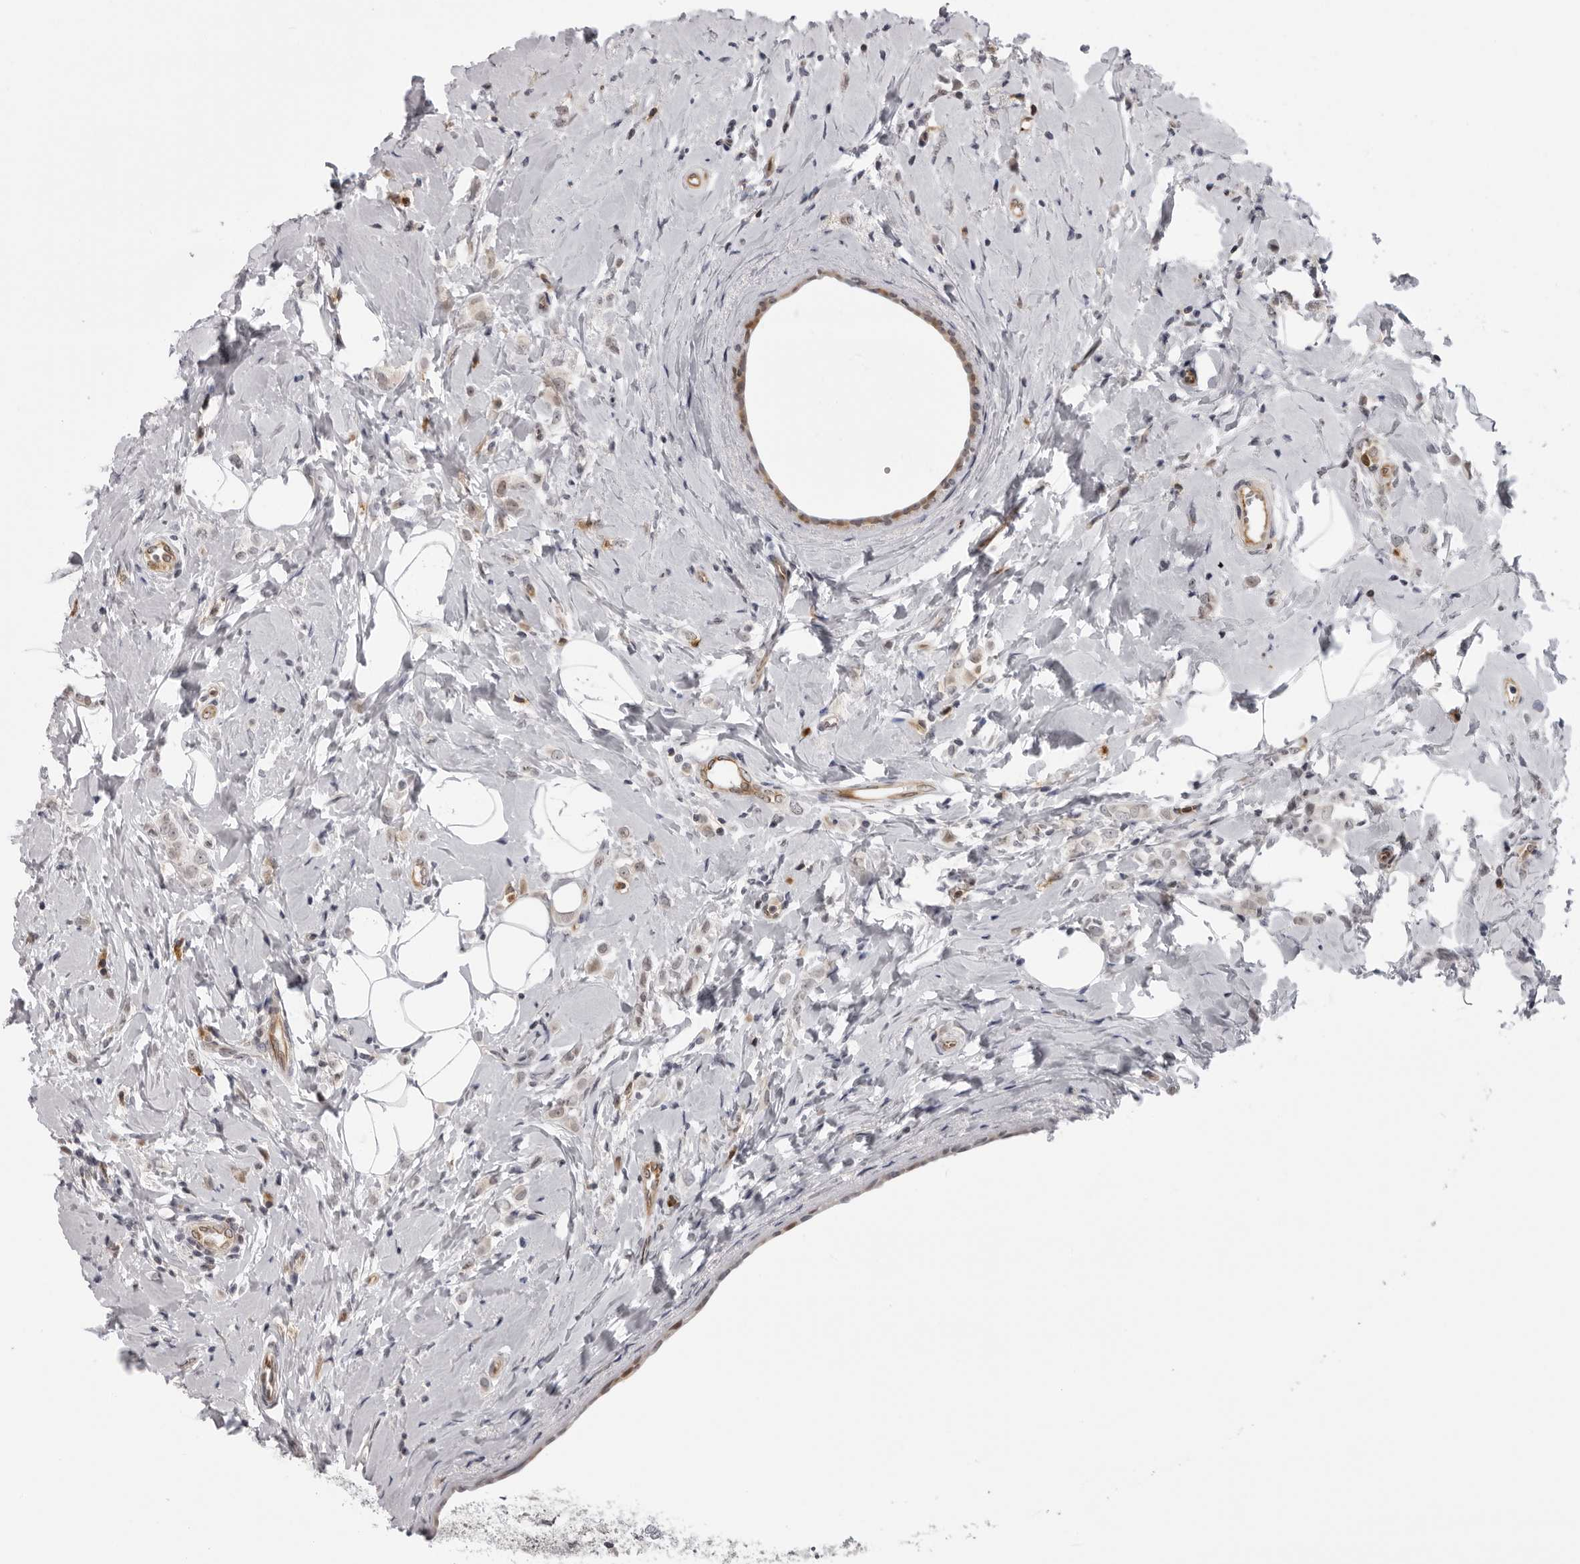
{"staining": {"intensity": "weak", "quantity": ">75%", "location": "cytoplasmic/membranous"}, "tissue": "breast cancer", "cell_type": "Tumor cells", "image_type": "cancer", "snomed": [{"axis": "morphology", "description": "Lobular carcinoma"}, {"axis": "topography", "description": "Breast"}], "caption": "Protein expression analysis of human breast lobular carcinoma reveals weak cytoplasmic/membranous expression in about >75% of tumor cells.", "gene": "GCSAML", "patient": {"sex": "female", "age": 47}}